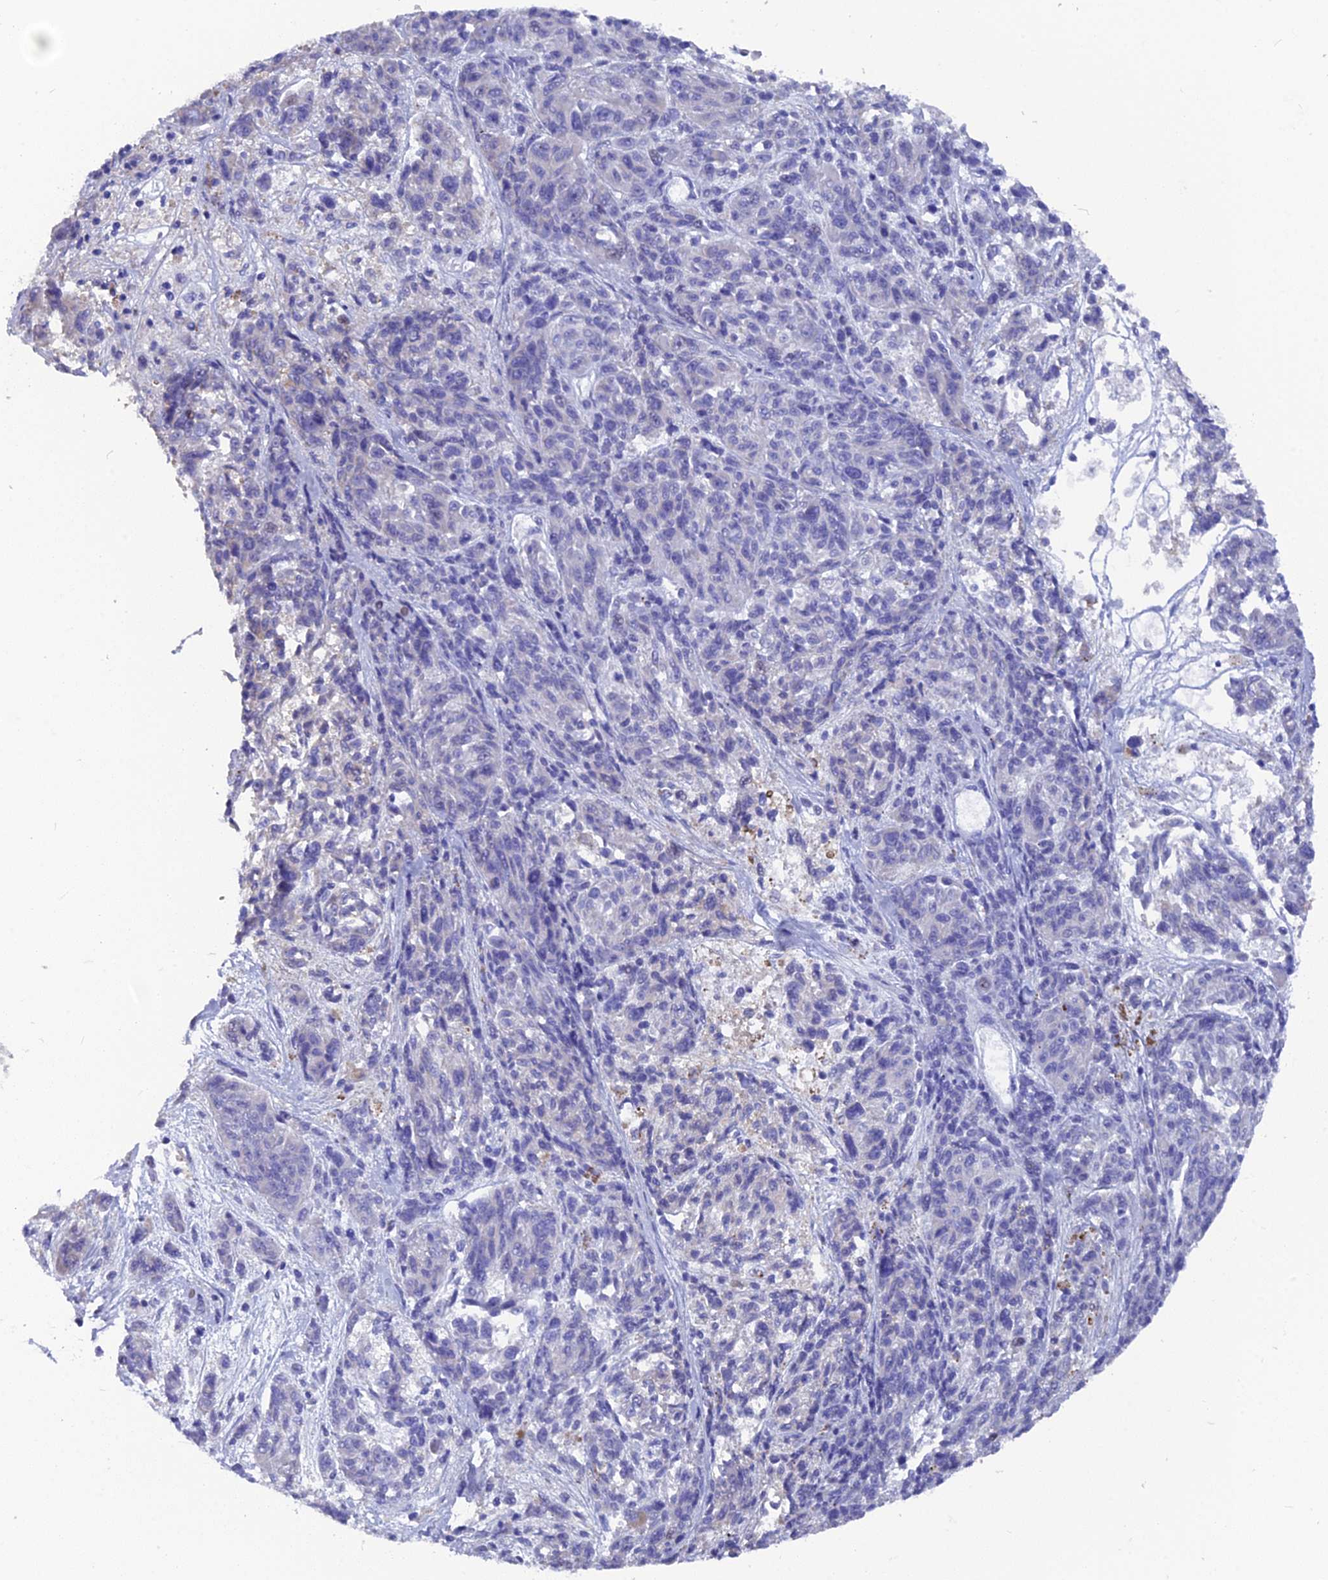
{"staining": {"intensity": "negative", "quantity": "none", "location": "none"}, "tissue": "melanoma", "cell_type": "Tumor cells", "image_type": "cancer", "snomed": [{"axis": "morphology", "description": "Malignant melanoma, NOS"}, {"axis": "topography", "description": "Skin"}], "caption": "IHC of melanoma displays no positivity in tumor cells.", "gene": "AK4", "patient": {"sex": "male", "age": 53}}